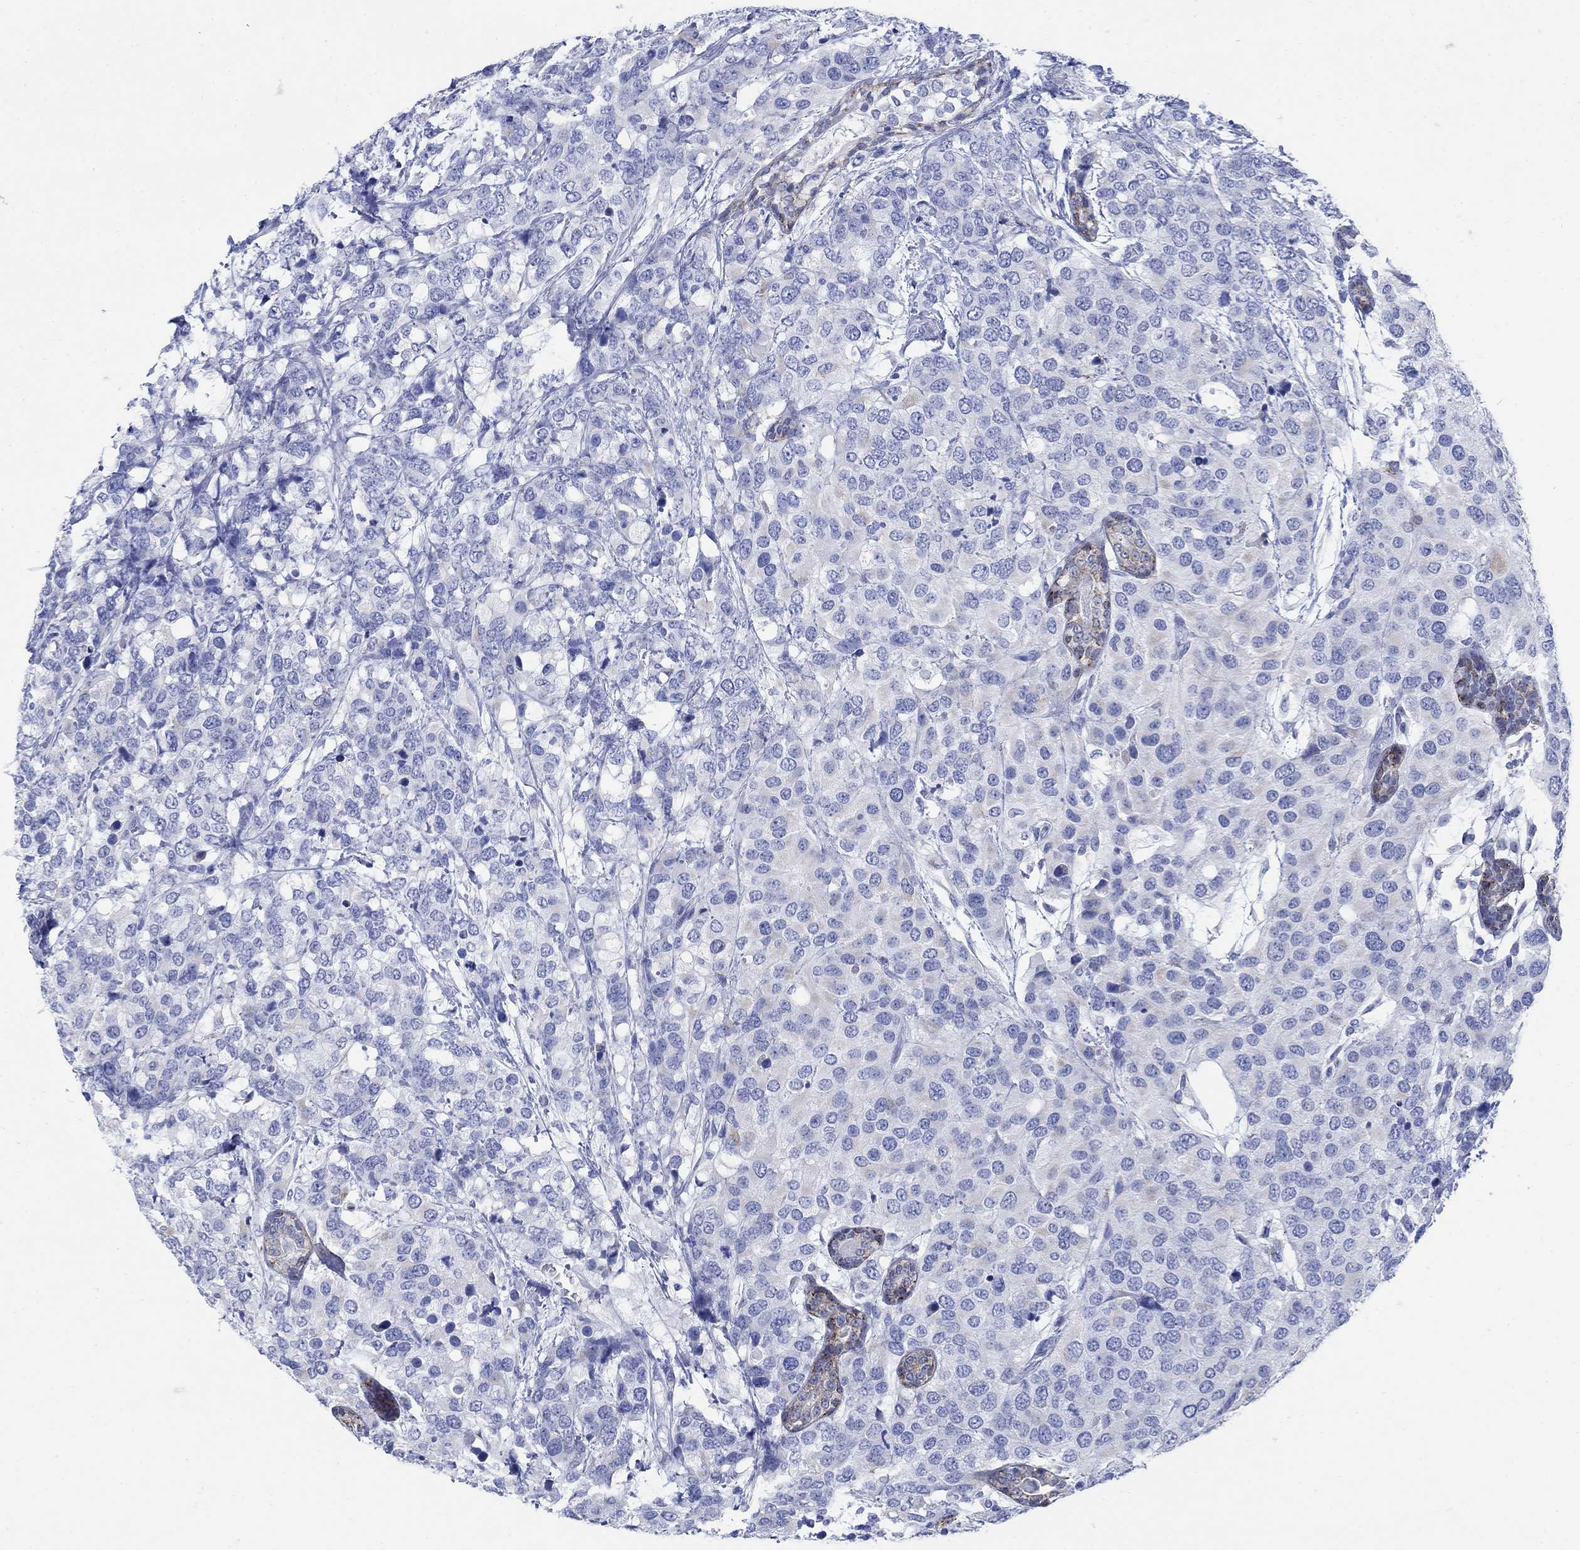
{"staining": {"intensity": "negative", "quantity": "none", "location": "none"}, "tissue": "breast cancer", "cell_type": "Tumor cells", "image_type": "cancer", "snomed": [{"axis": "morphology", "description": "Lobular carcinoma"}, {"axis": "topography", "description": "Breast"}], "caption": "Tumor cells are negative for protein expression in human breast cancer (lobular carcinoma).", "gene": "ZDHHC14", "patient": {"sex": "female", "age": 59}}